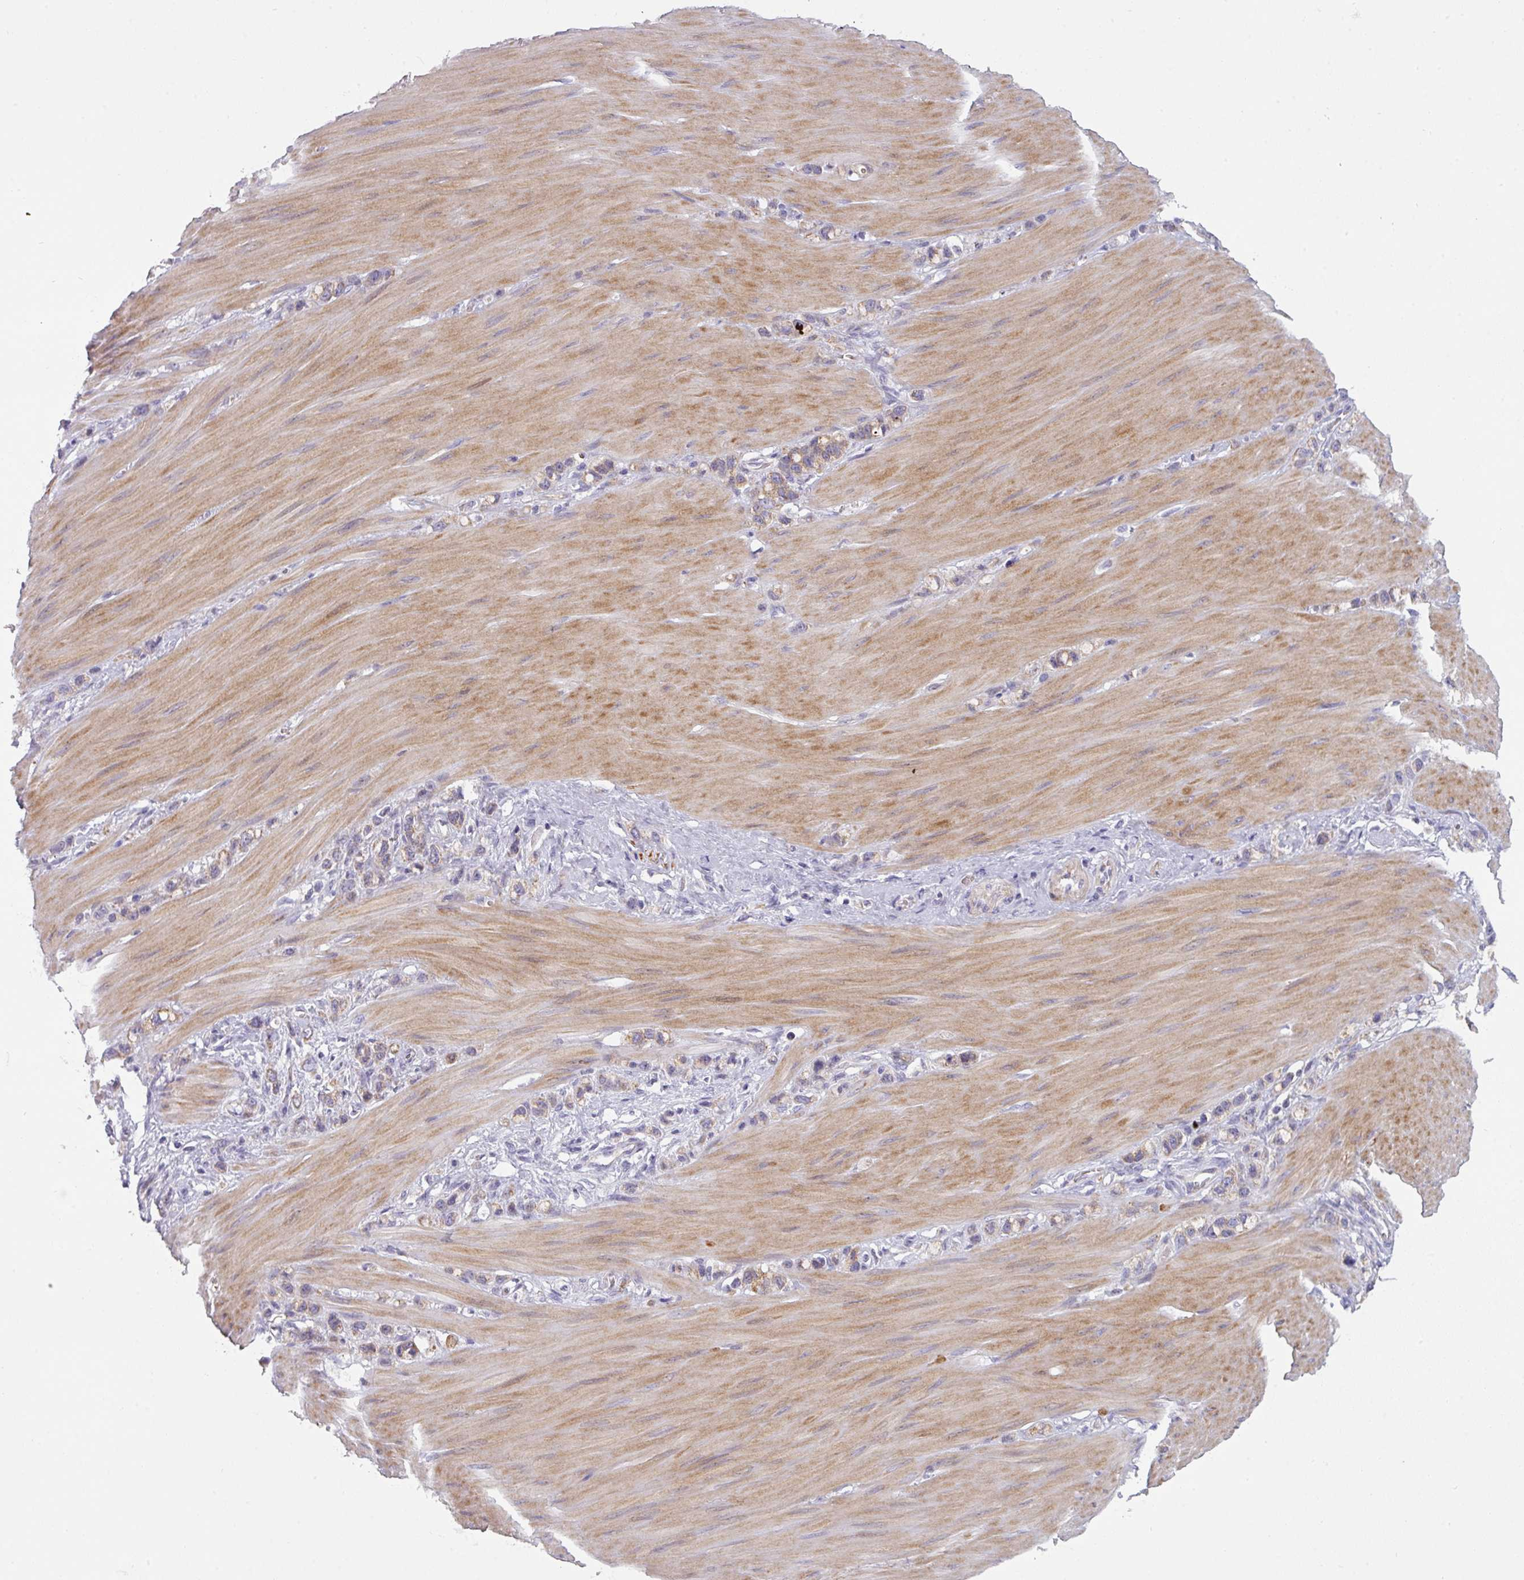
{"staining": {"intensity": "negative", "quantity": "none", "location": "none"}, "tissue": "stomach cancer", "cell_type": "Tumor cells", "image_type": "cancer", "snomed": [{"axis": "morphology", "description": "Adenocarcinoma, NOS"}, {"axis": "topography", "description": "Stomach"}], "caption": "Tumor cells show no significant positivity in stomach adenocarcinoma. Brightfield microscopy of immunohistochemistry (IHC) stained with DAB (3,3'-diaminobenzidine) (brown) and hematoxylin (blue), captured at high magnification.", "gene": "C2orf68", "patient": {"sex": "female", "age": 65}}